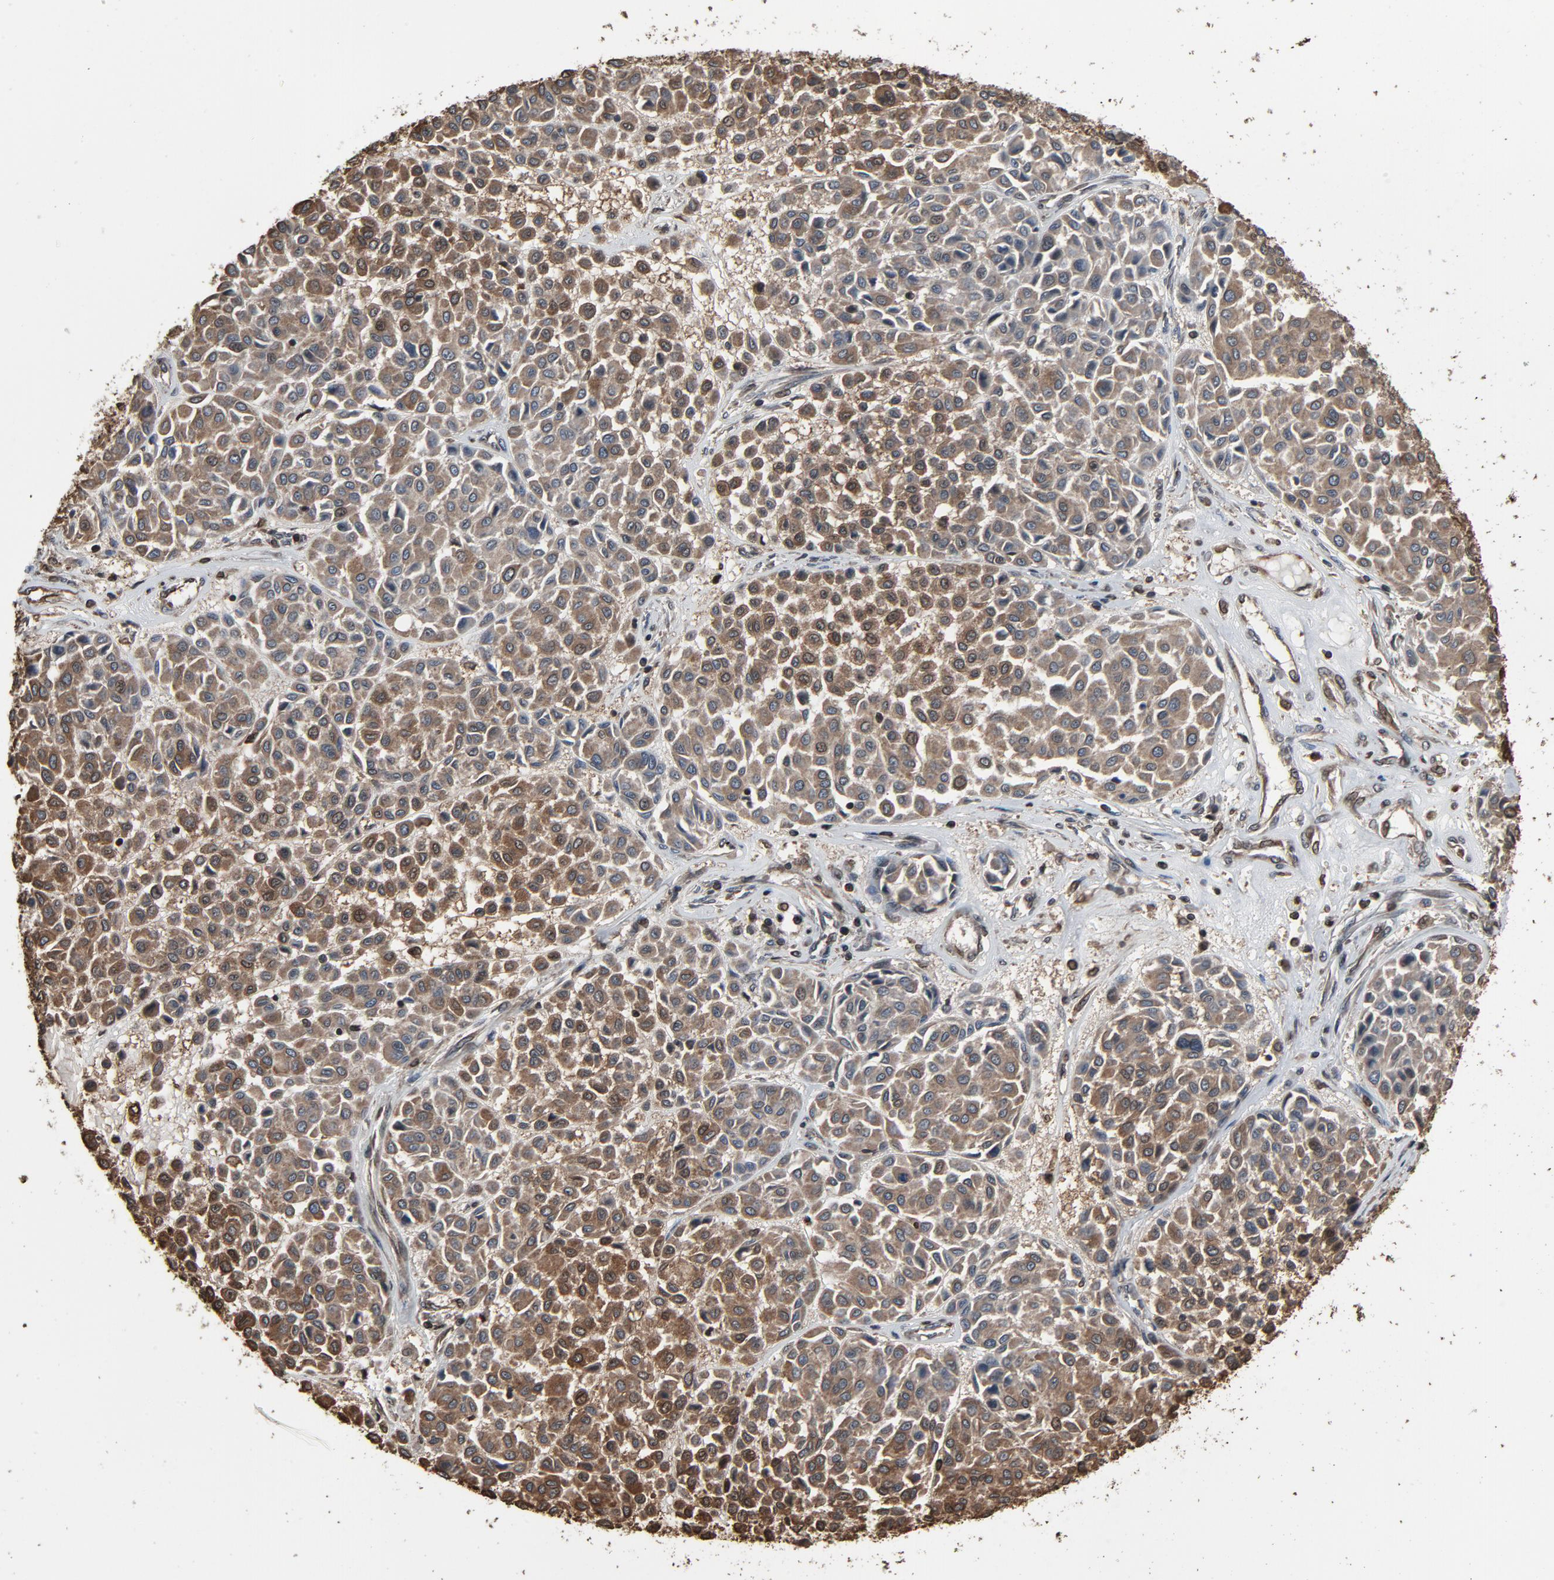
{"staining": {"intensity": "moderate", "quantity": "25%-75%", "location": "cytoplasmic/membranous,nuclear"}, "tissue": "melanoma", "cell_type": "Tumor cells", "image_type": "cancer", "snomed": [{"axis": "morphology", "description": "Malignant melanoma, Metastatic site"}, {"axis": "topography", "description": "Soft tissue"}], "caption": "Human melanoma stained with a brown dye shows moderate cytoplasmic/membranous and nuclear positive positivity in approximately 25%-75% of tumor cells.", "gene": "UBE2D1", "patient": {"sex": "male", "age": 41}}